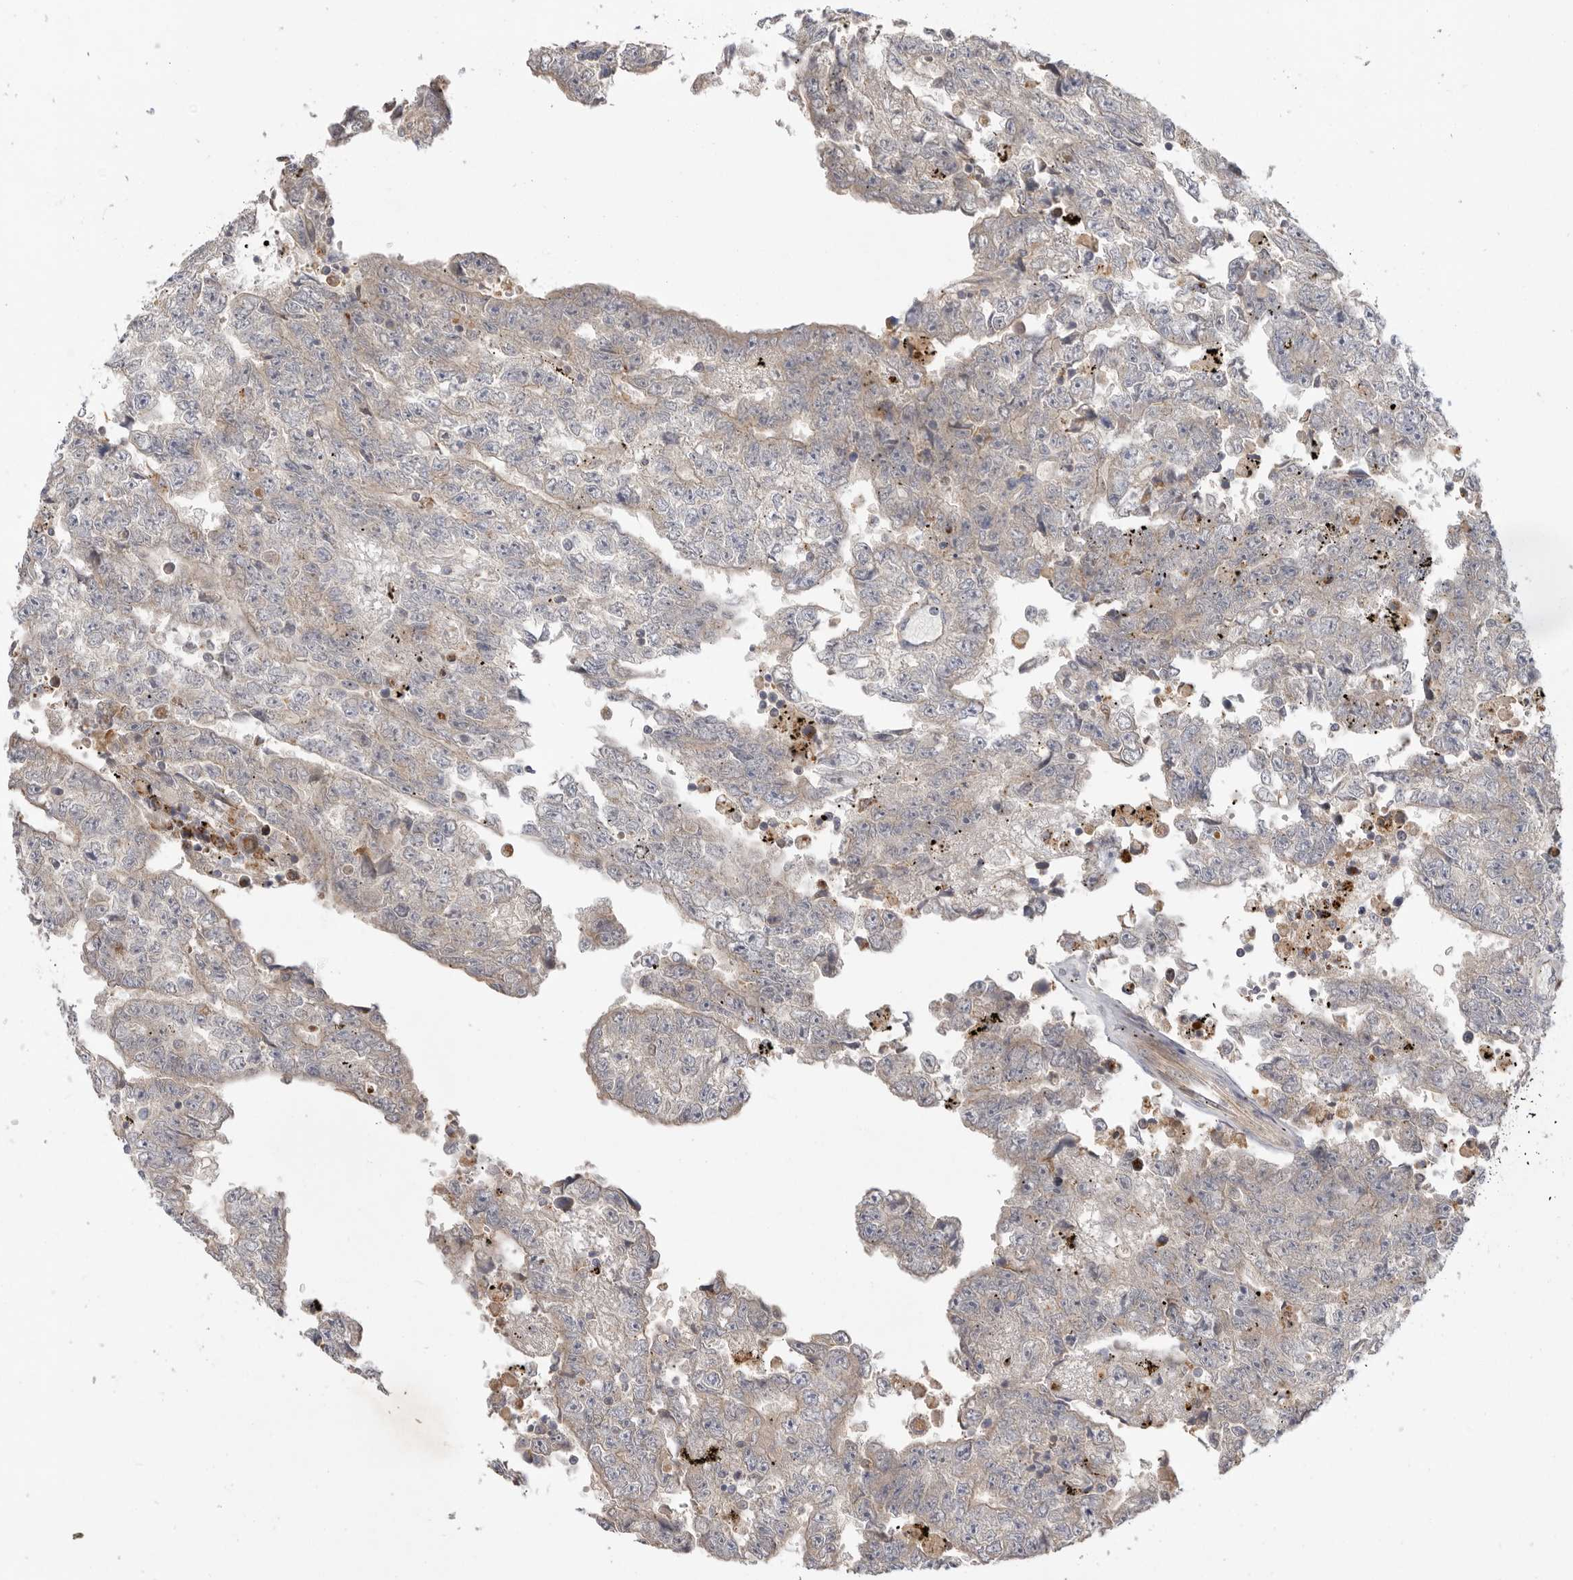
{"staining": {"intensity": "negative", "quantity": "none", "location": "none"}, "tissue": "testis cancer", "cell_type": "Tumor cells", "image_type": "cancer", "snomed": [{"axis": "morphology", "description": "Carcinoma, Embryonal, NOS"}, {"axis": "topography", "description": "Testis"}], "caption": "A photomicrograph of human testis cancer is negative for staining in tumor cells.", "gene": "GNE", "patient": {"sex": "male", "age": 25}}